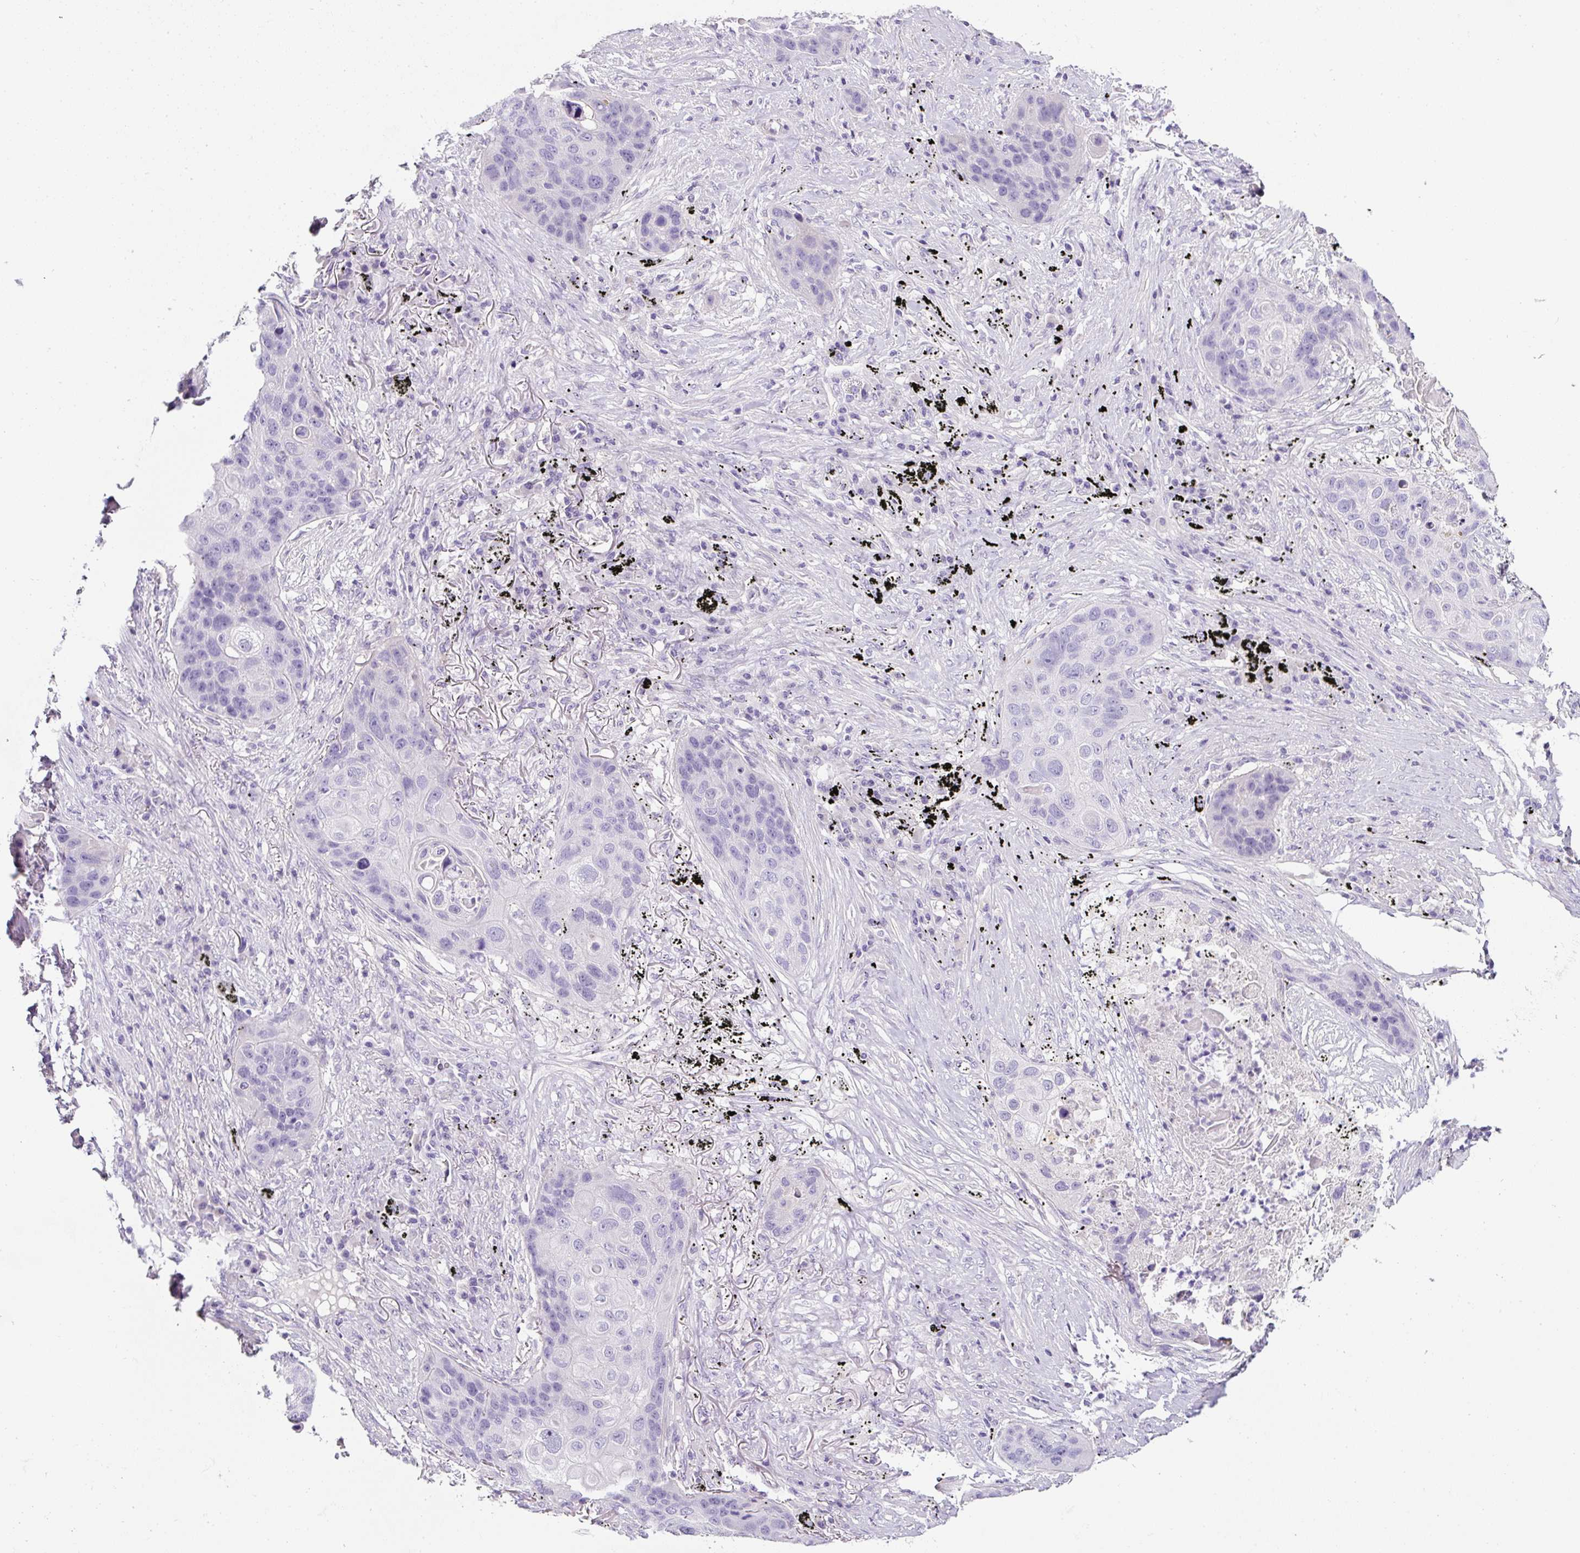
{"staining": {"intensity": "negative", "quantity": "none", "location": "none"}, "tissue": "lung cancer", "cell_type": "Tumor cells", "image_type": "cancer", "snomed": [{"axis": "morphology", "description": "Squamous cell carcinoma, NOS"}, {"axis": "topography", "description": "Lung"}], "caption": "This histopathology image is of lung cancer stained with immunohistochemistry to label a protein in brown with the nuclei are counter-stained blue. There is no positivity in tumor cells.", "gene": "OR14A2", "patient": {"sex": "female", "age": 63}}